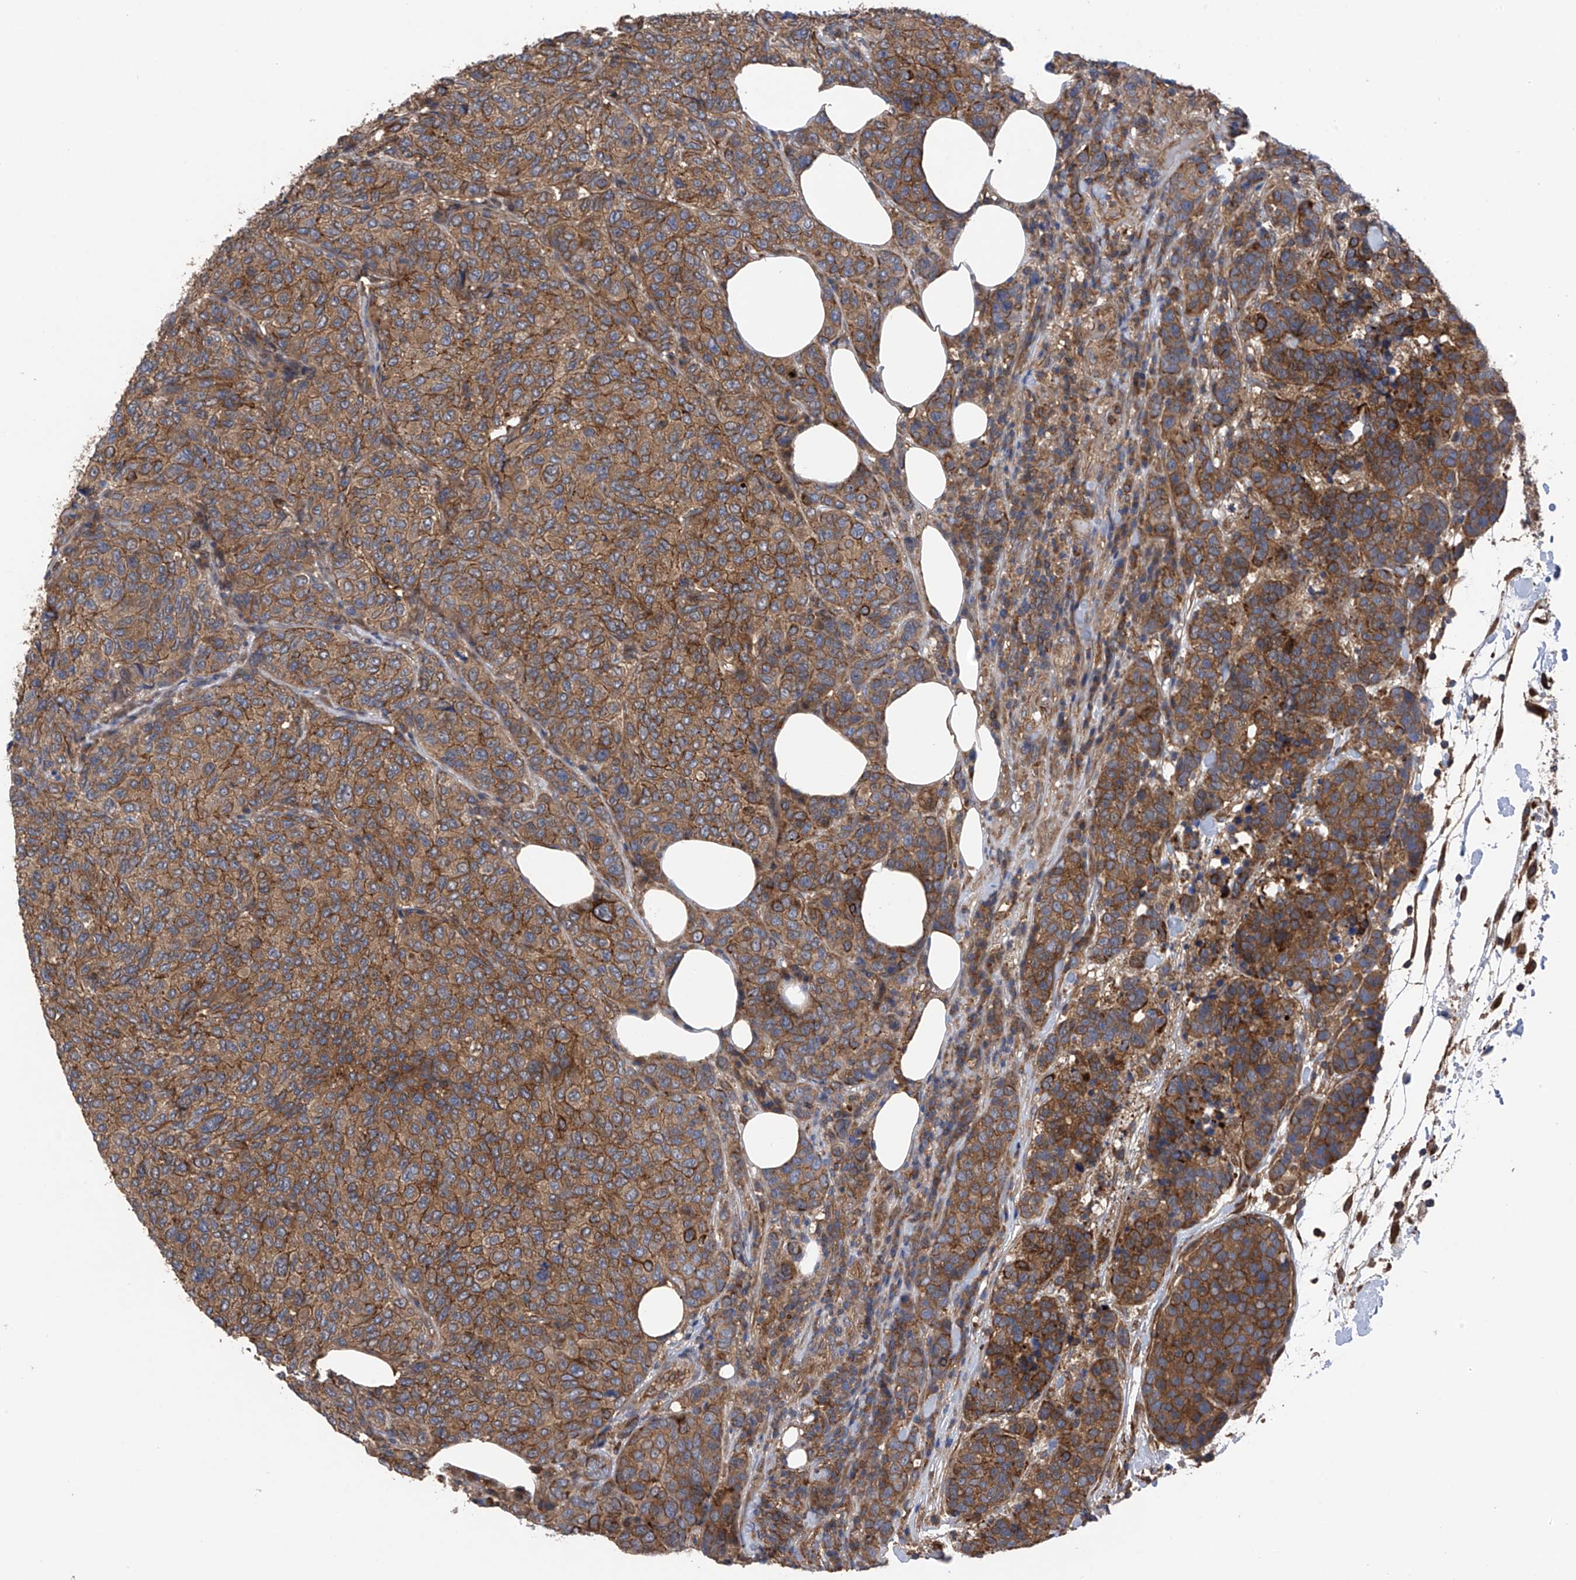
{"staining": {"intensity": "moderate", "quantity": ">75%", "location": "cytoplasmic/membranous"}, "tissue": "breast cancer", "cell_type": "Tumor cells", "image_type": "cancer", "snomed": [{"axis": "morphology", "description": "Duct carcinoma"}, {"axis": "topography", "description": "Breast"}], "caption": "Tumor cells display medium levels of moderate cytoplasmic/membranous staining in about >75% of cells in human breast cancer. (DAB (3,3'-diaminobenzidine) = brown stain, brightfield microscopy at high magnification).", "gene": "CHPF", "patient": {"sex": "female", "age": 55}}